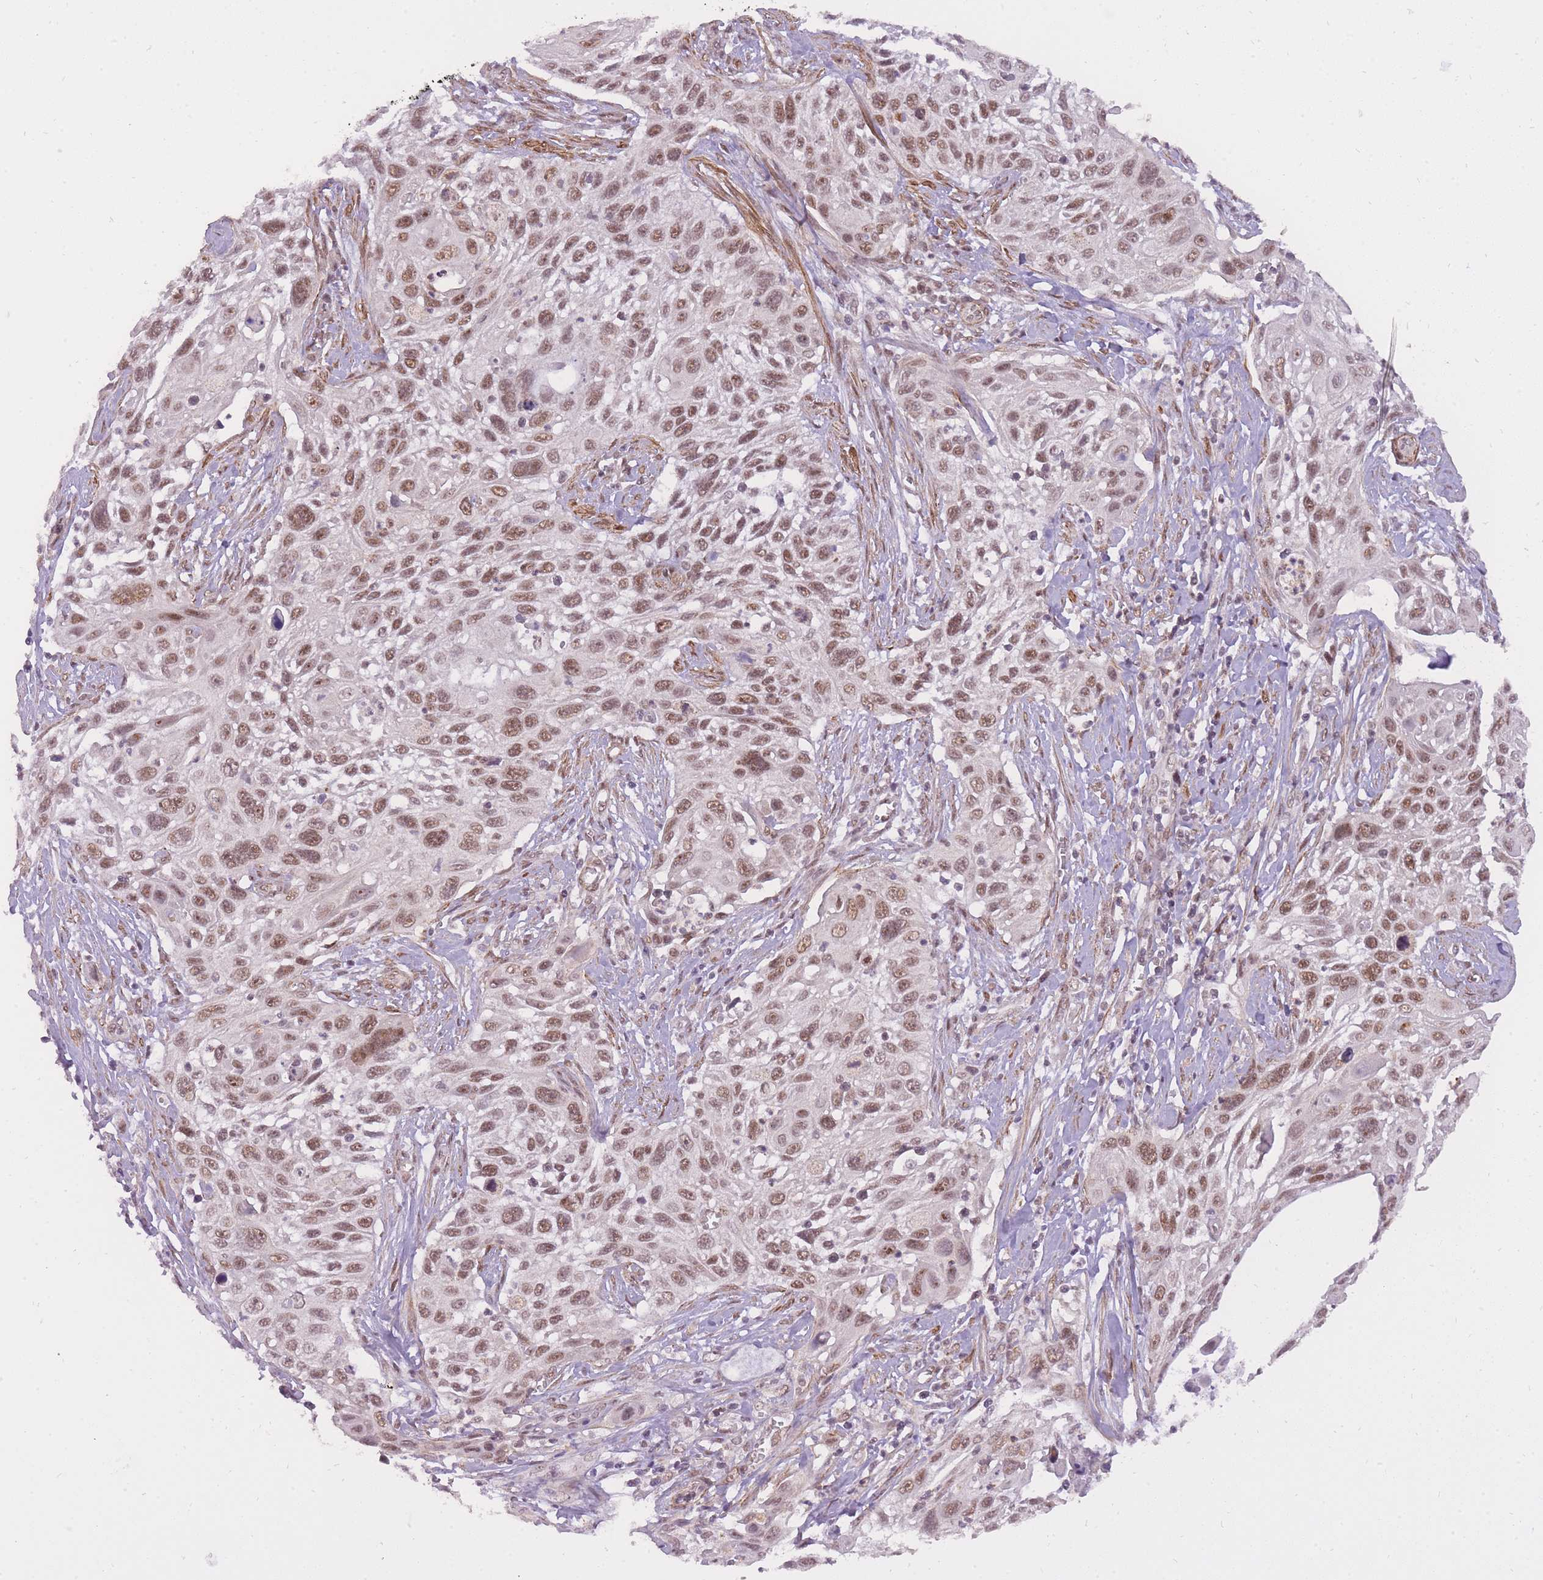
{"staining": {"intensity": "moderate", "quantity": ">75%", "location": "nuclear"}, "tissue": "cervical cancer", "cell_type": "Tumor cells", "image_type": "cancer", "snomed": [{"axis": "morphology", "description": "Squamous cell carcinoma, NOS"}, {"axis": "topography", "description": "Cervix"}], "caption": "Brown immunohistochemical staining in cervical cancer (squamous cell carcinoma) shows moderate nuclear positivity in approximately >75% of tumor cells. (DAB = brown stain, brightfield microscopy at high magnification).", "gene": "TIGD1", "patient": {"sex": "female", "age": 70}}